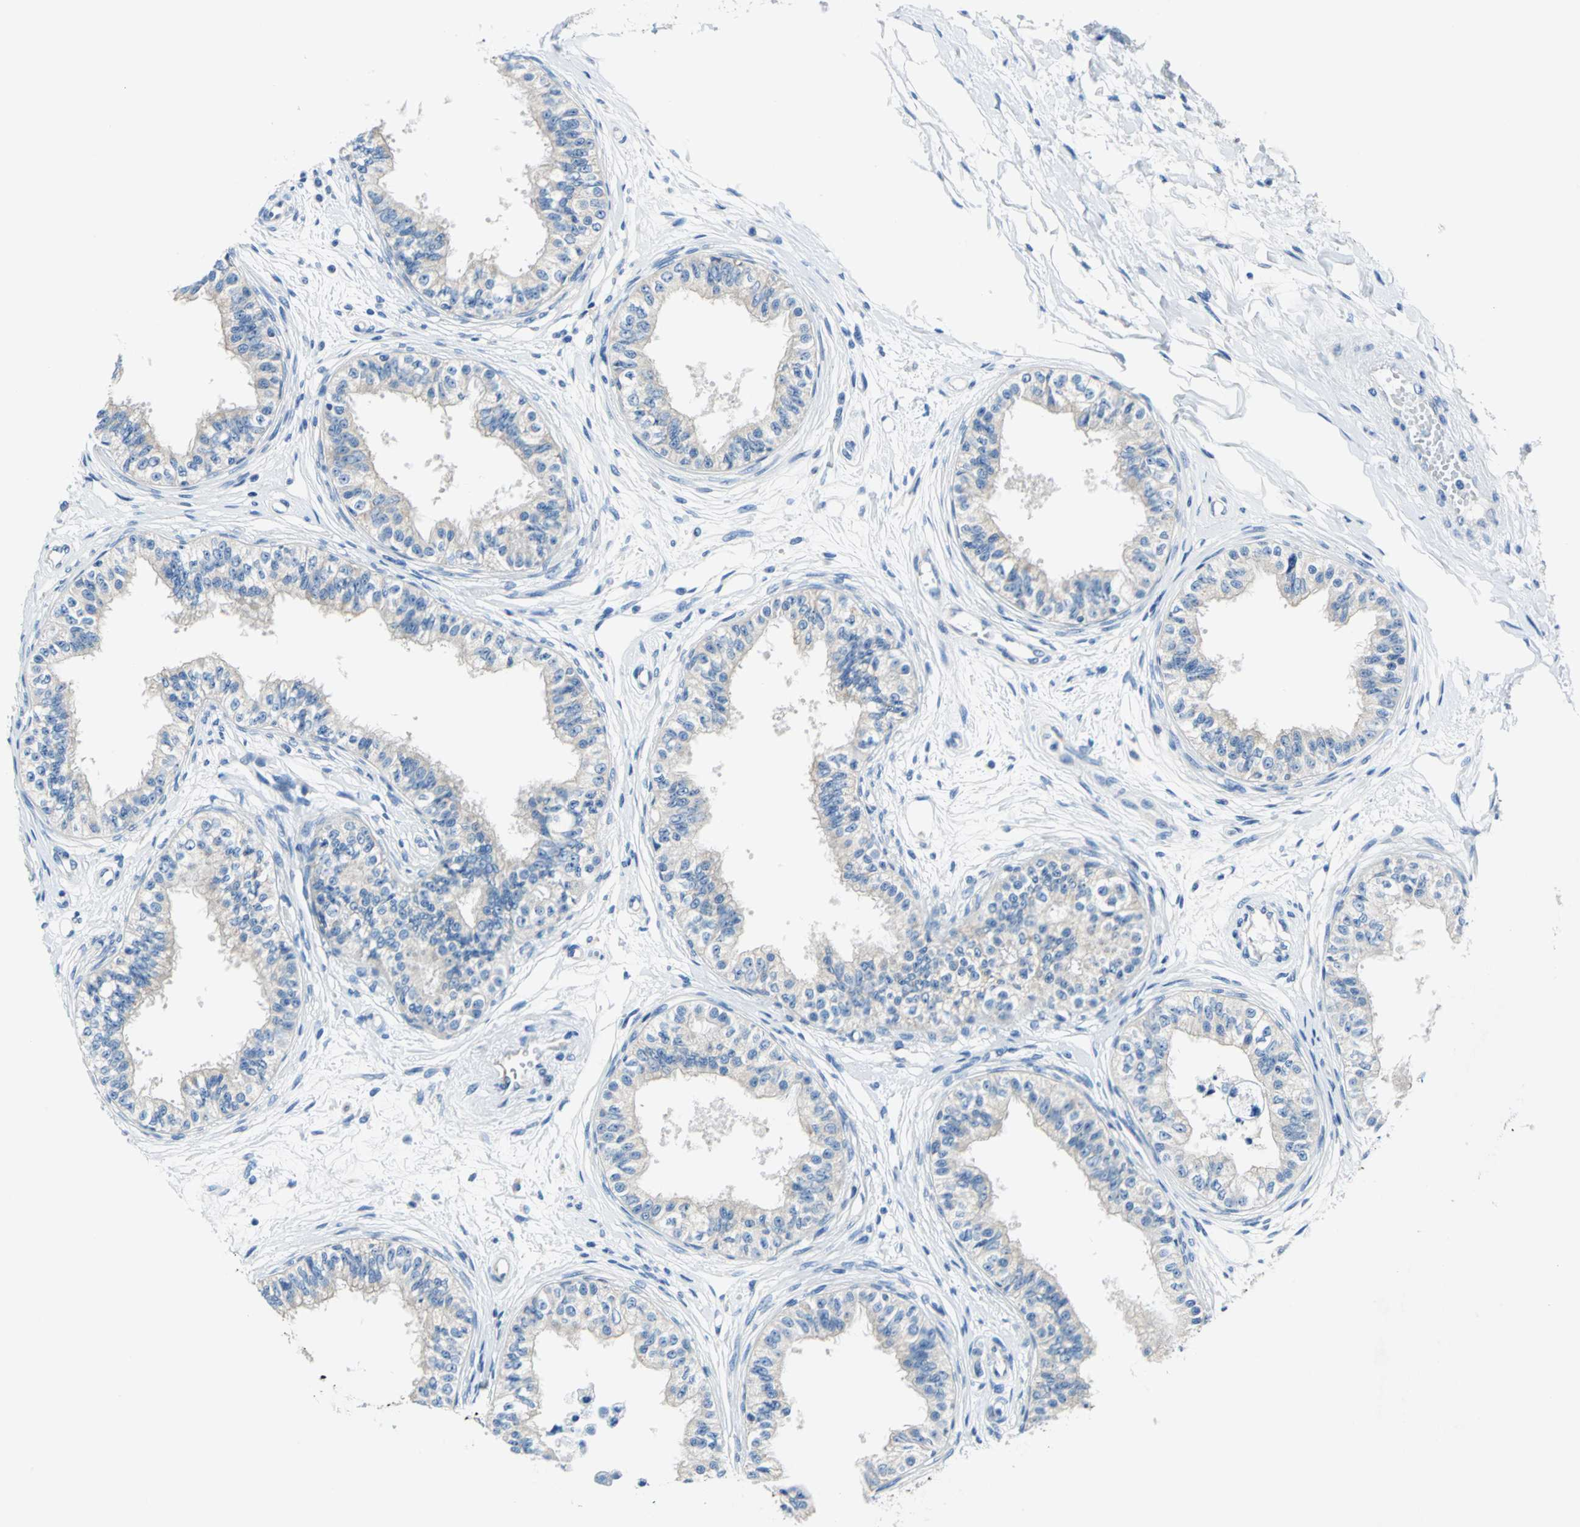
{"staining": {"intensity": "moderate", "quantity": "25%-75%", "location": "cytoplasmic/membranous"}, "tissue": "epididymis", "cell_type": "Glandular cells", "image_type": "normal", "snomed": [{"axis": "morphology", "description": "Normal tissue, NOS"}, {"axis": "morphology", "description": "Adenocarcinoma, metastatic, NOS"}, {"axis": "topography", "description": "Testis"}, {"axis": "topography", "description": "Epididymis"}], "caption": "IHC (DAB) staining of normal human epididymis demonstrates moderate cytoplasmic/membranous protein staining in approximately 25%-75% of glandular cells. (brown staining indicates protein expression, while blue staining denotes nuclei).", "gene": "TRIM25", "patient": {"sex": "male", "age": 26}}